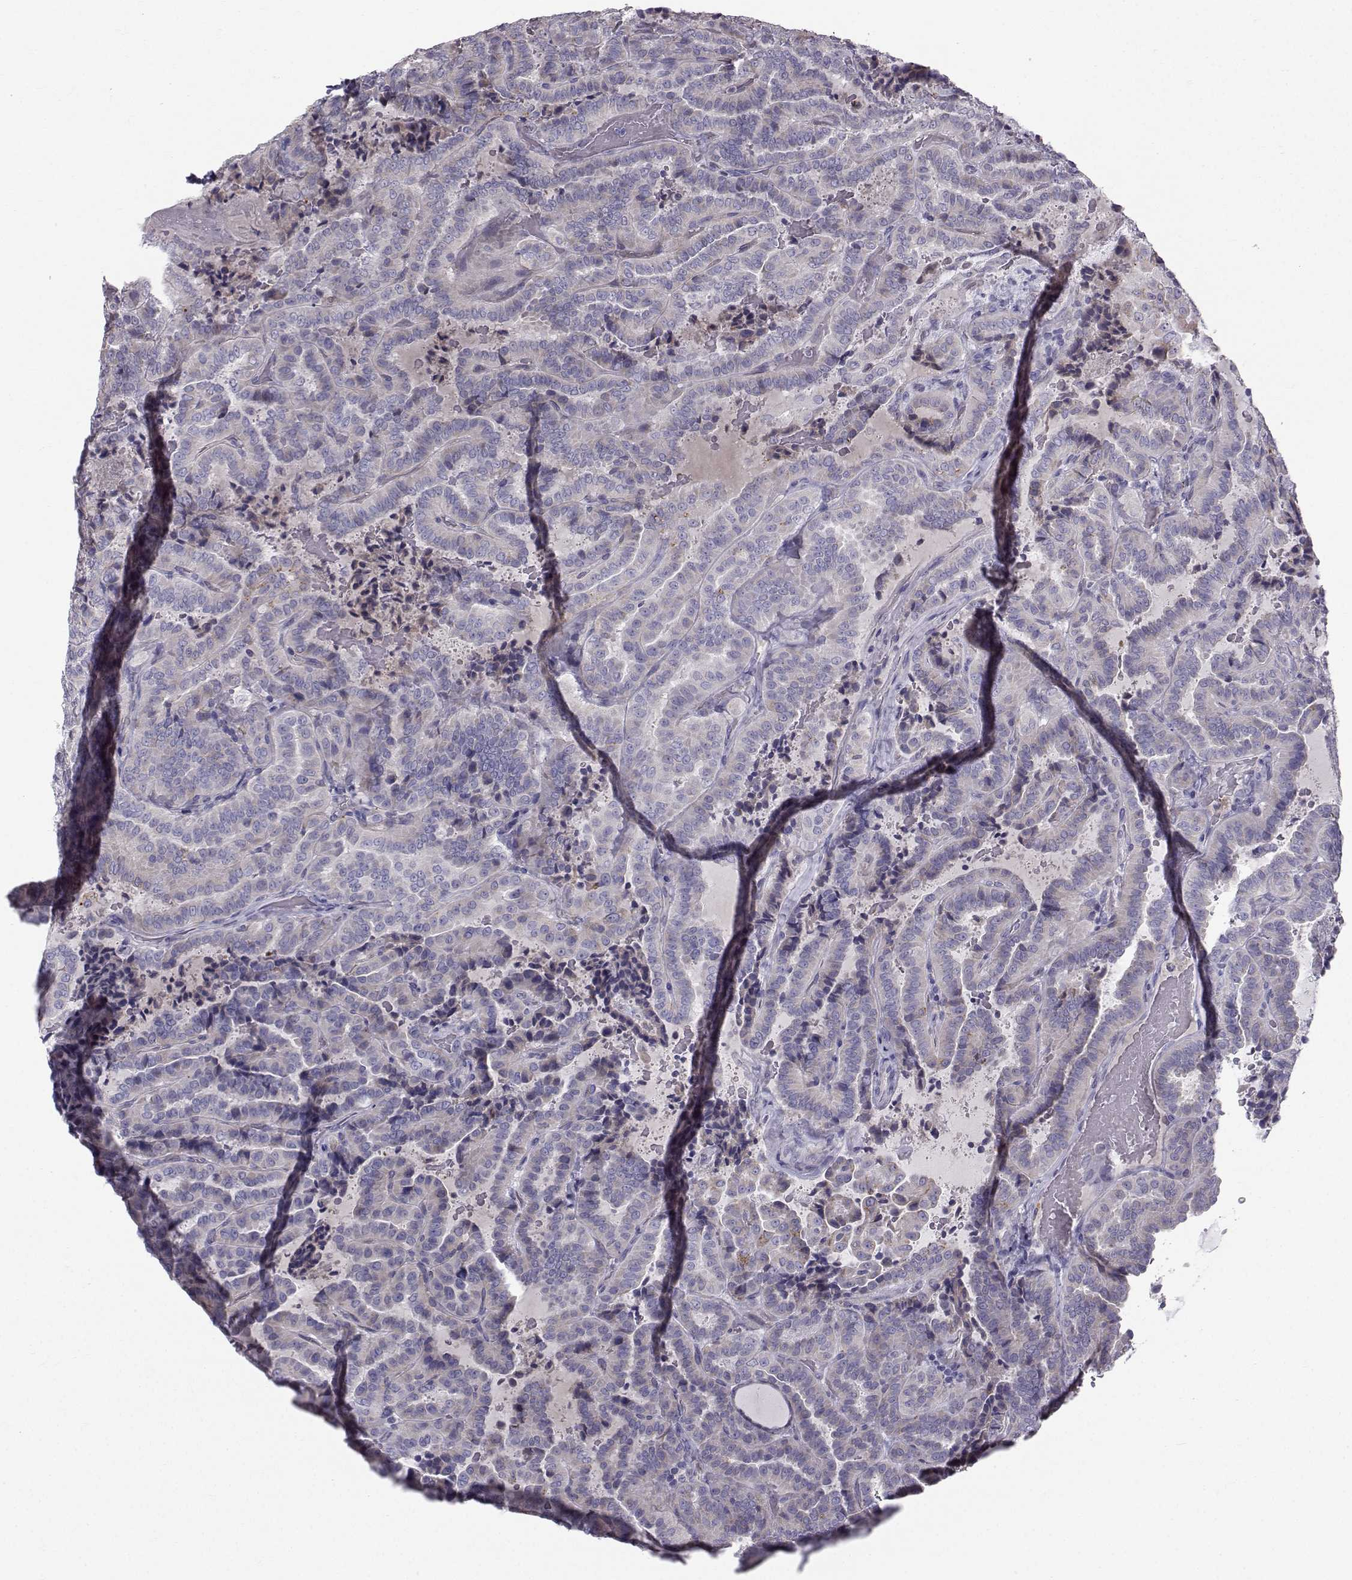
{"staining": {"intensity": "negative", "quantity": "none", "location": "none"}, "tissue": "thyroid cancer", "cell_type": "Tumor cells", "image_type": "cancer", "snomed": [{"axis": "morphology", "description": "Papillary adenocarcinoma, NOS"}, {"axis": "topography", "description": "Thyroid gland"}], "caption": "Thyroid cancer stained for a protein using immunohistochemistry reveals no expression tumor cells.", "gene": "CALCR", "patient": {"sex": "female", "age": 39}}